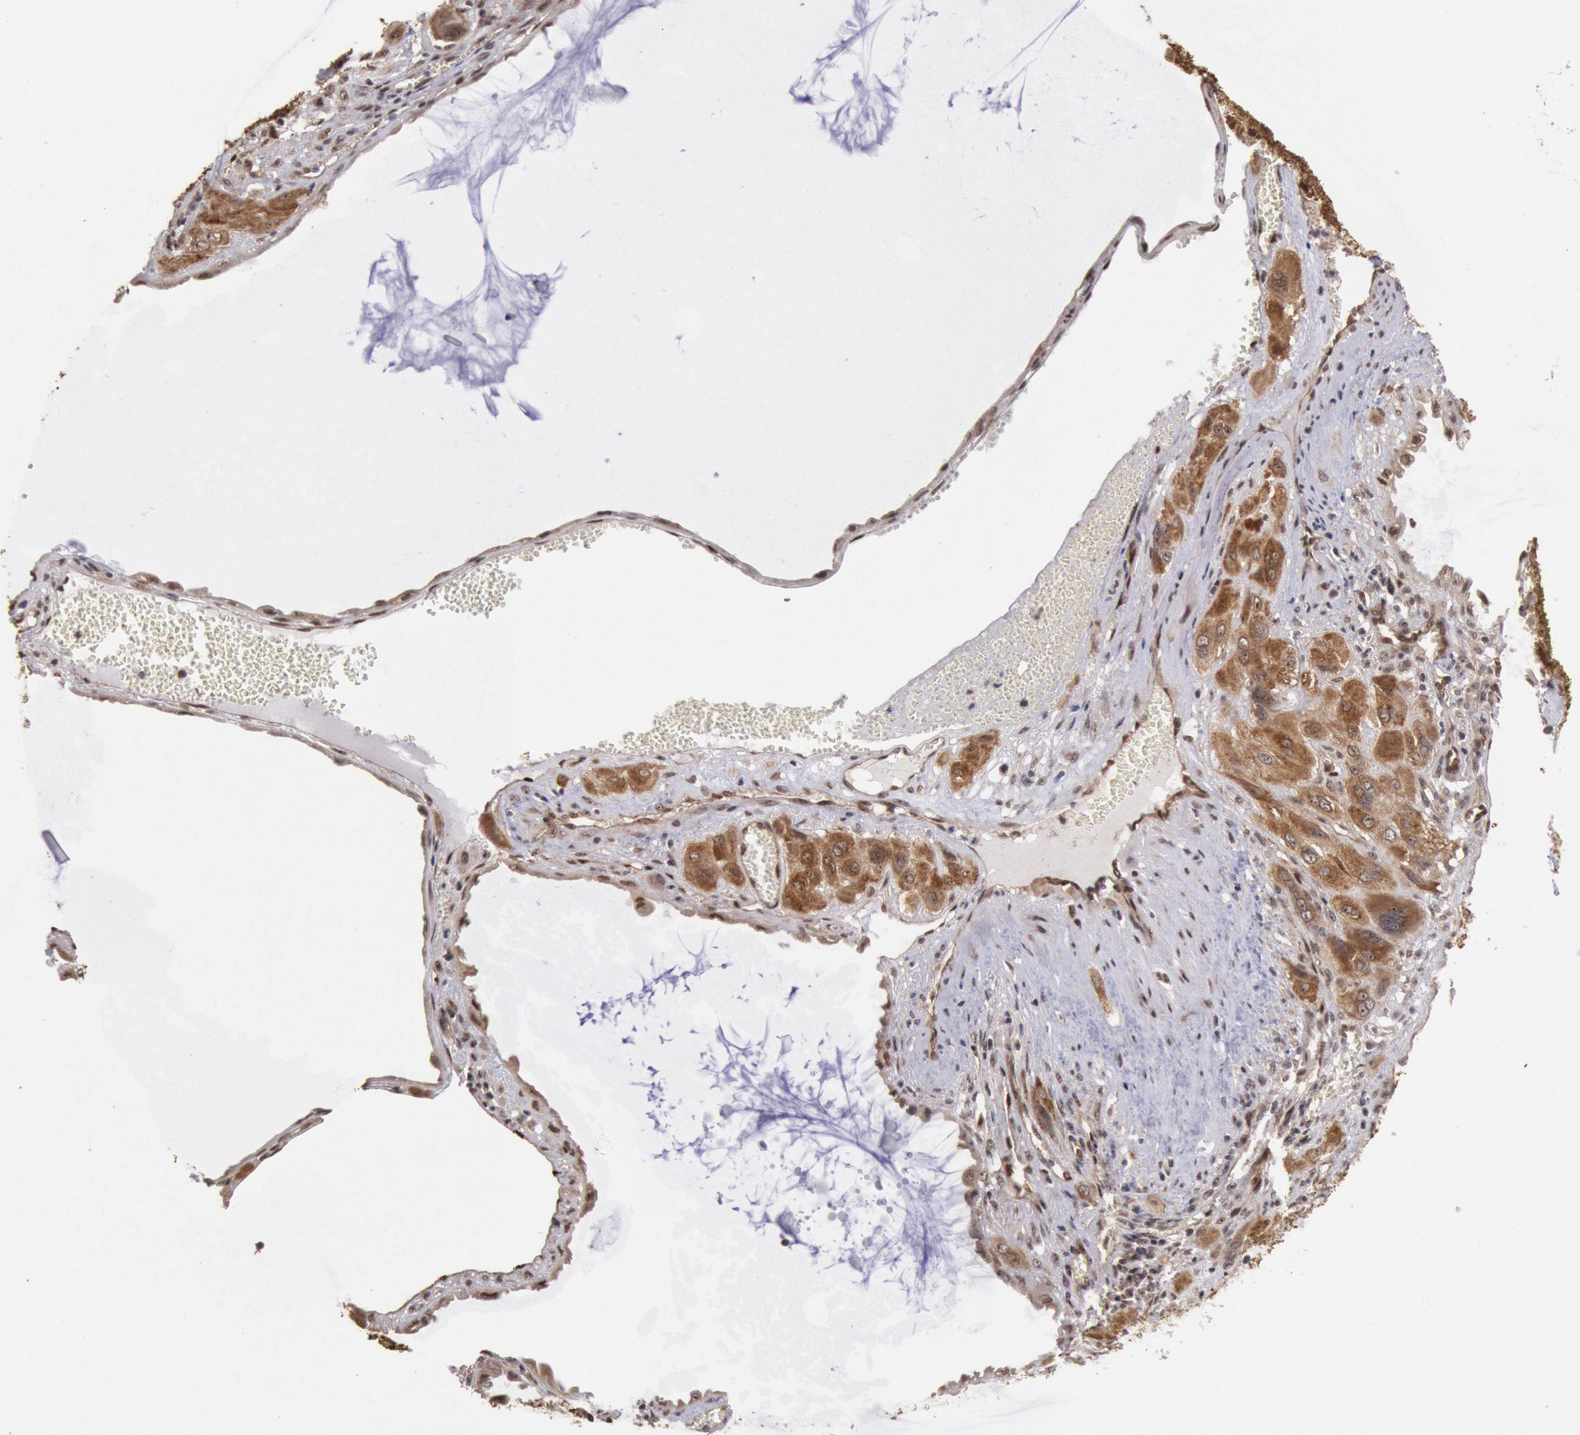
{"staining": {"intensity": "strong", "quantity": ">75%", "location": "cytoplasmic/membranous"}, "tissue": "cervical cancer", "cell_type": "Tumor cells", "image_type": "cancer", "snomed": [{"axis": "morphology", "description": "Squamous cell carcinoma, NOS"}, {"axis": "topography", "description": "Cervix"}], "caption": "Cervical cancer stained with a brown dye shows strong cytoplasmic/membranous positive positivity in about >75% of tumor cells.", "gene": "STX17", "patient": {"sex": "female", "age": 34}}